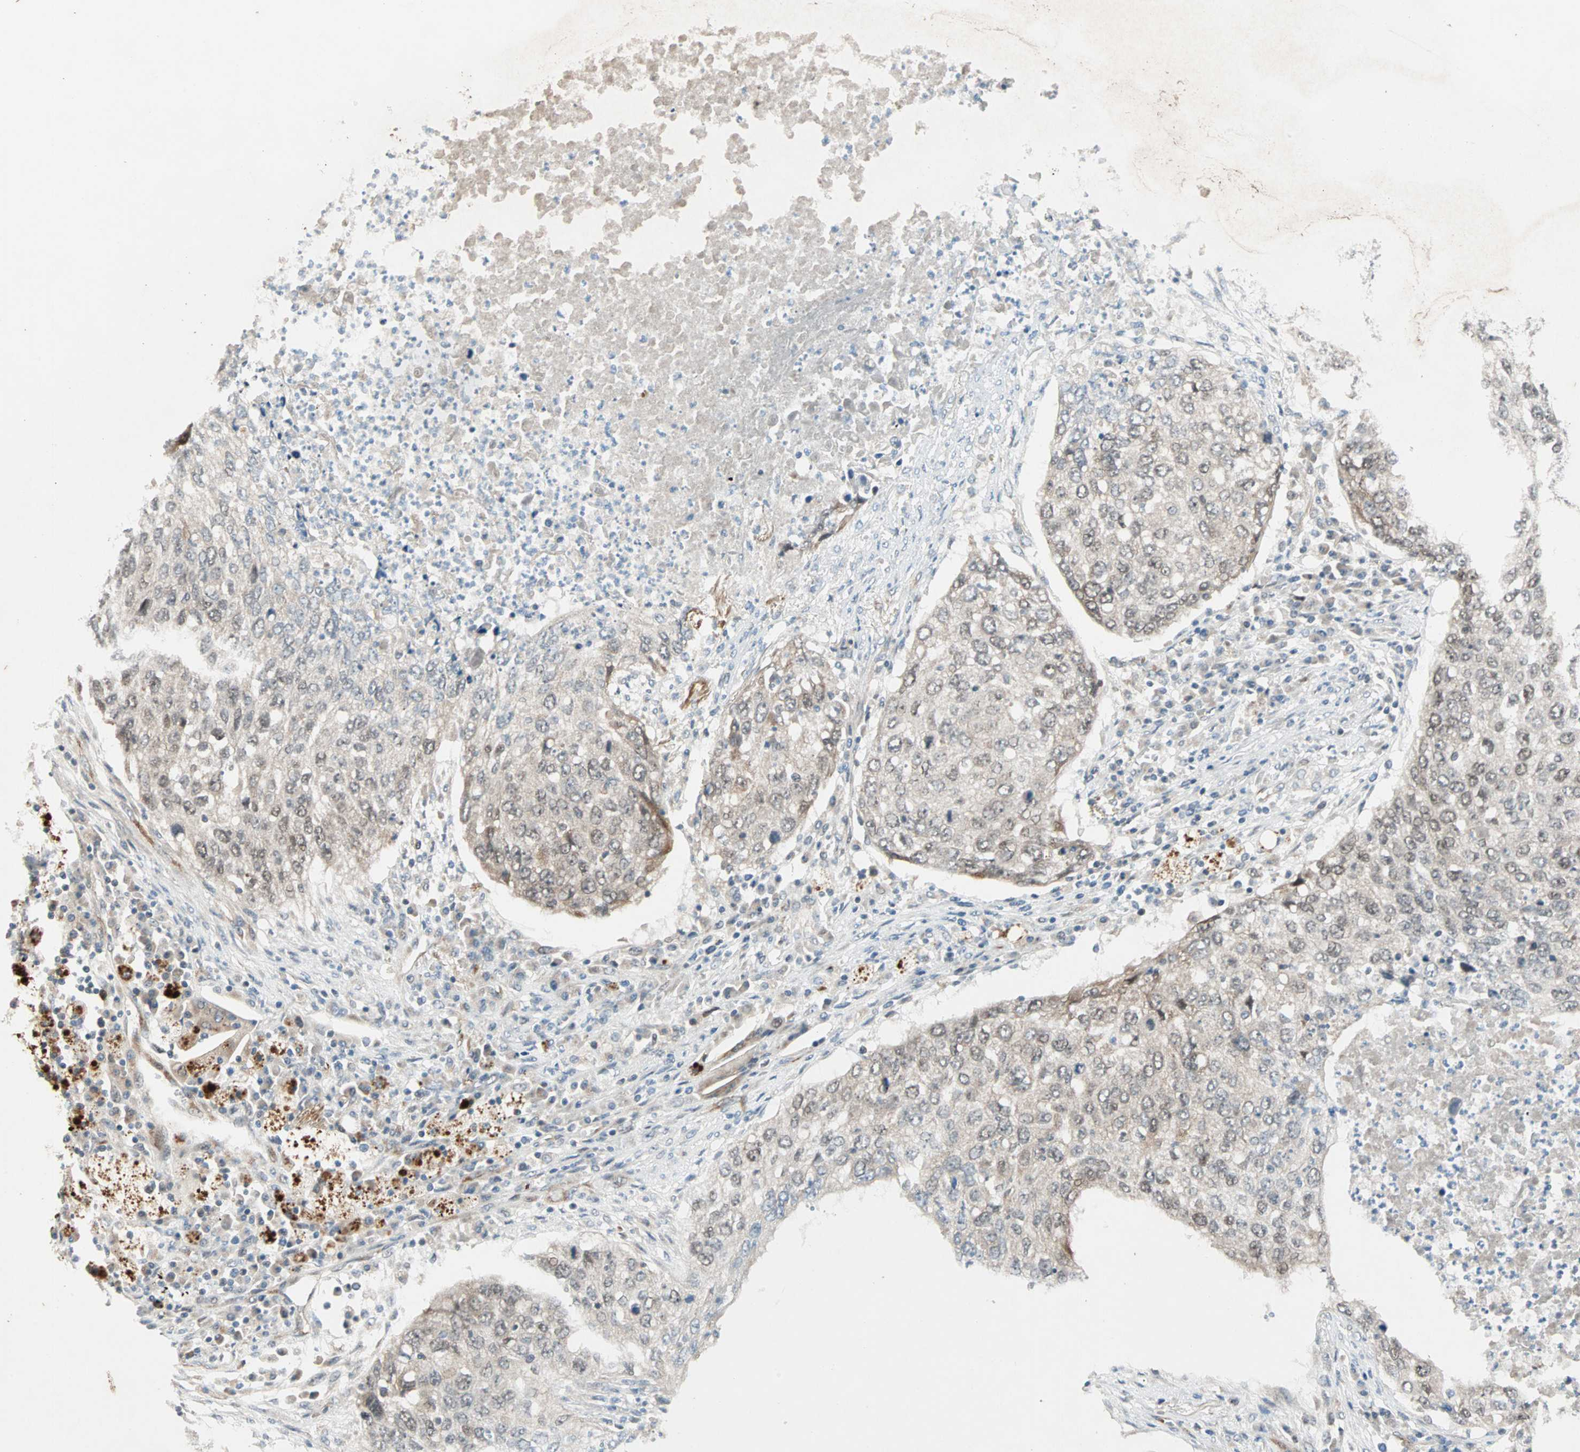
{"staining": {"intensity": "weak", "quantity": ">75%", "location": "cytoplasmic/membranous,nuclear"}, "tissue": "lung cancer", "cell_type": "Tumor cells", "image_type": "cancer", "snomed": [{"axis": "morphology", "description": "Squamous cell carcinoma, NOS"}, {"axis": "topography", "description": "Lung"}], "caption": "Approximately >75% of tumor cells in lung squamous cell carcinoma reveal weak cytoplasmic/membranous and nuclear protein staining as visualized by brown immunohistochemical staining.", "gene": "ZNF37A", "patient": {"sex": "female", "age": 63}}